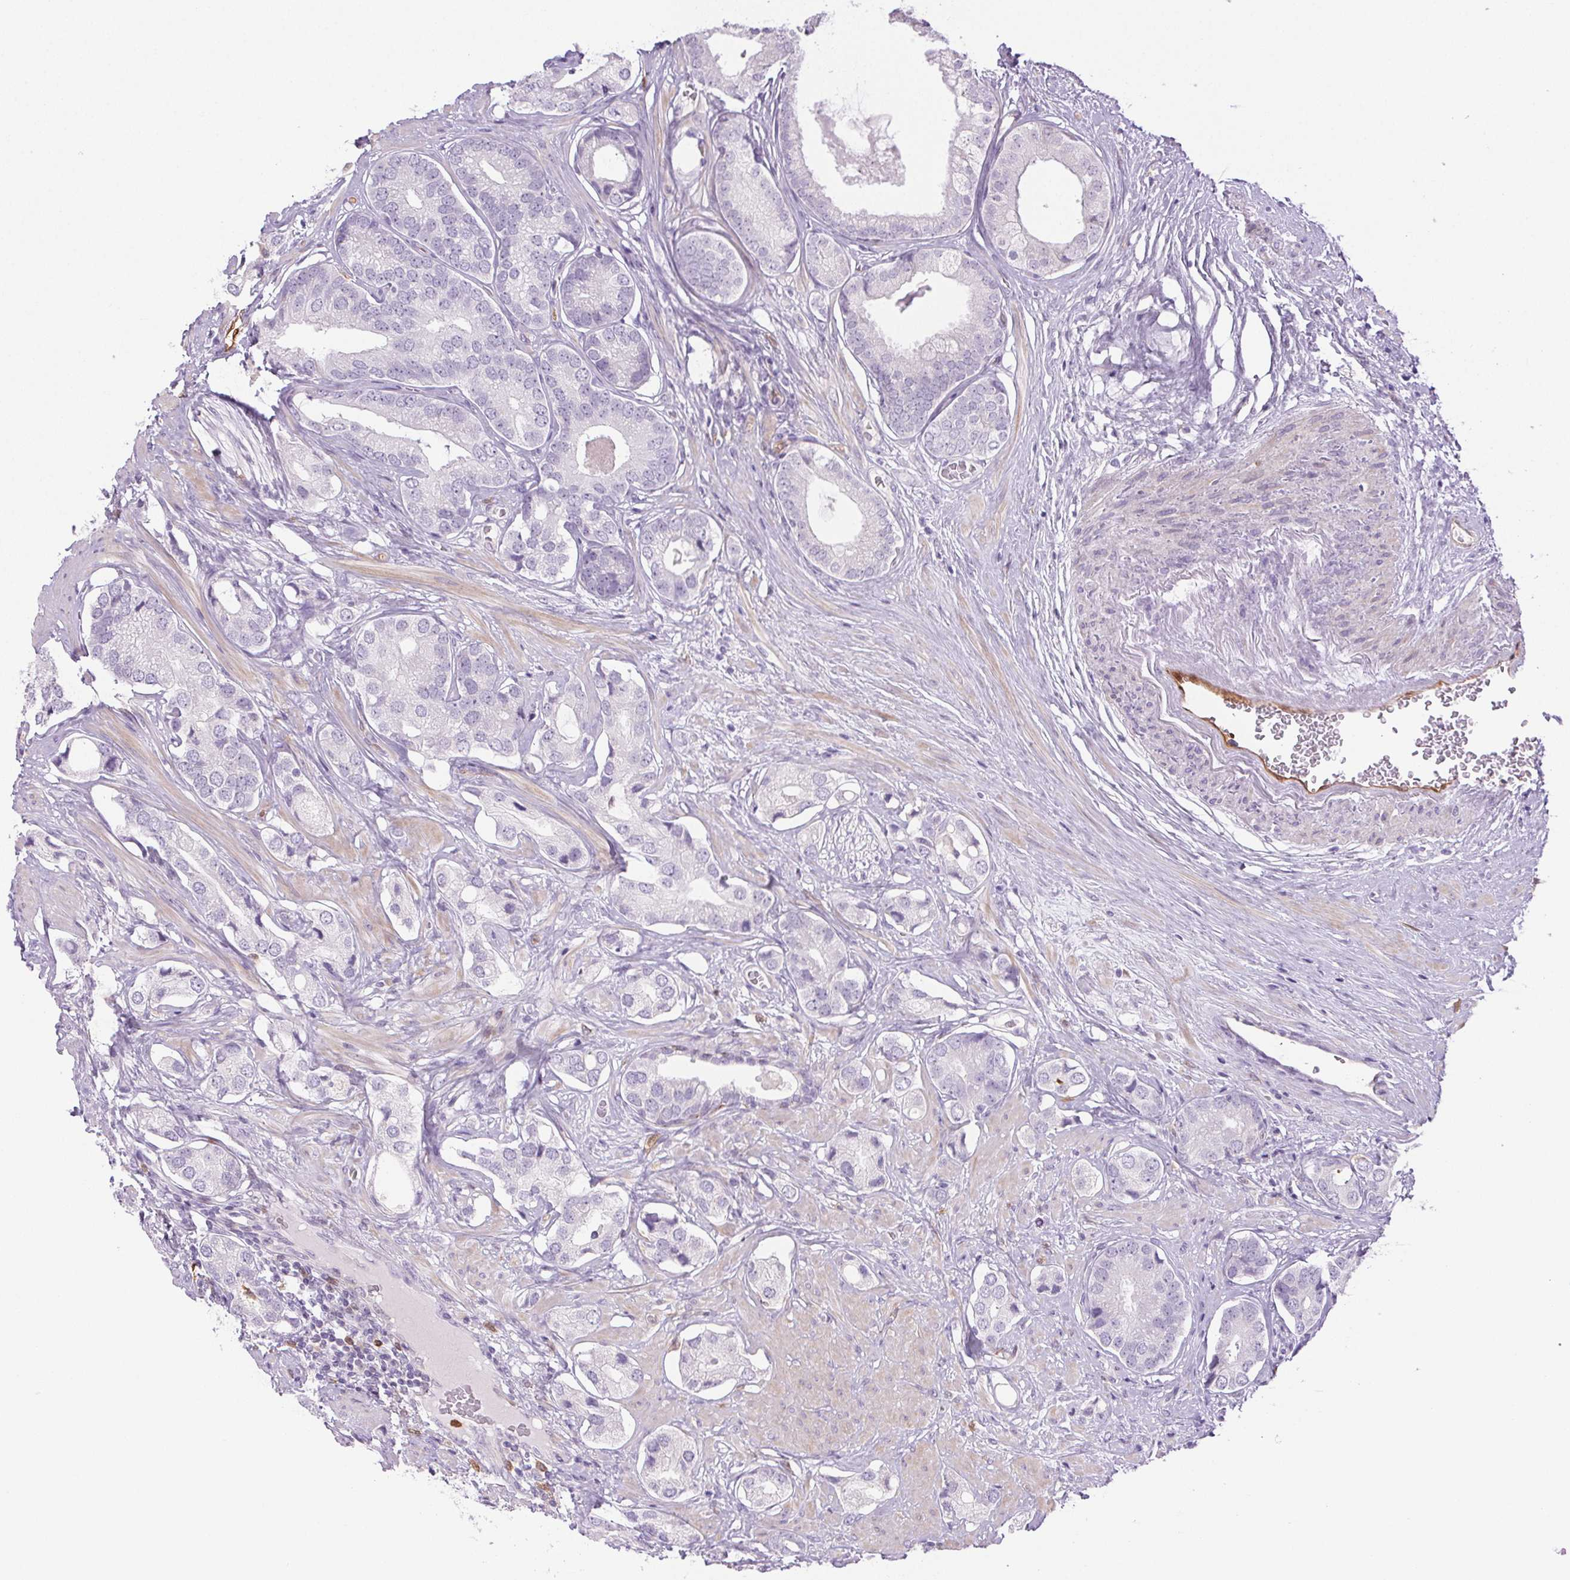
{"staining": {"intensity": "negative", "quantity": "none", "location": "none"}, "tissue": "prostate cancer", "cell_type": "Tumor cells", "image_type": "cancer", "snomed": [{"axis": "morphology", "description": "Adenocarcinoma, Low grade"}, {"axis": "topography", "description": "Prostate"}], "caption": "DAB (3,3'-diaminobenzidine) immunohistochemical staining of human low-grade adenocarcinoma (prostate) displays no significant staining in tumor cells.", "gene": "TMEM45A", "patient": {"sex": "male", "age": 61}}